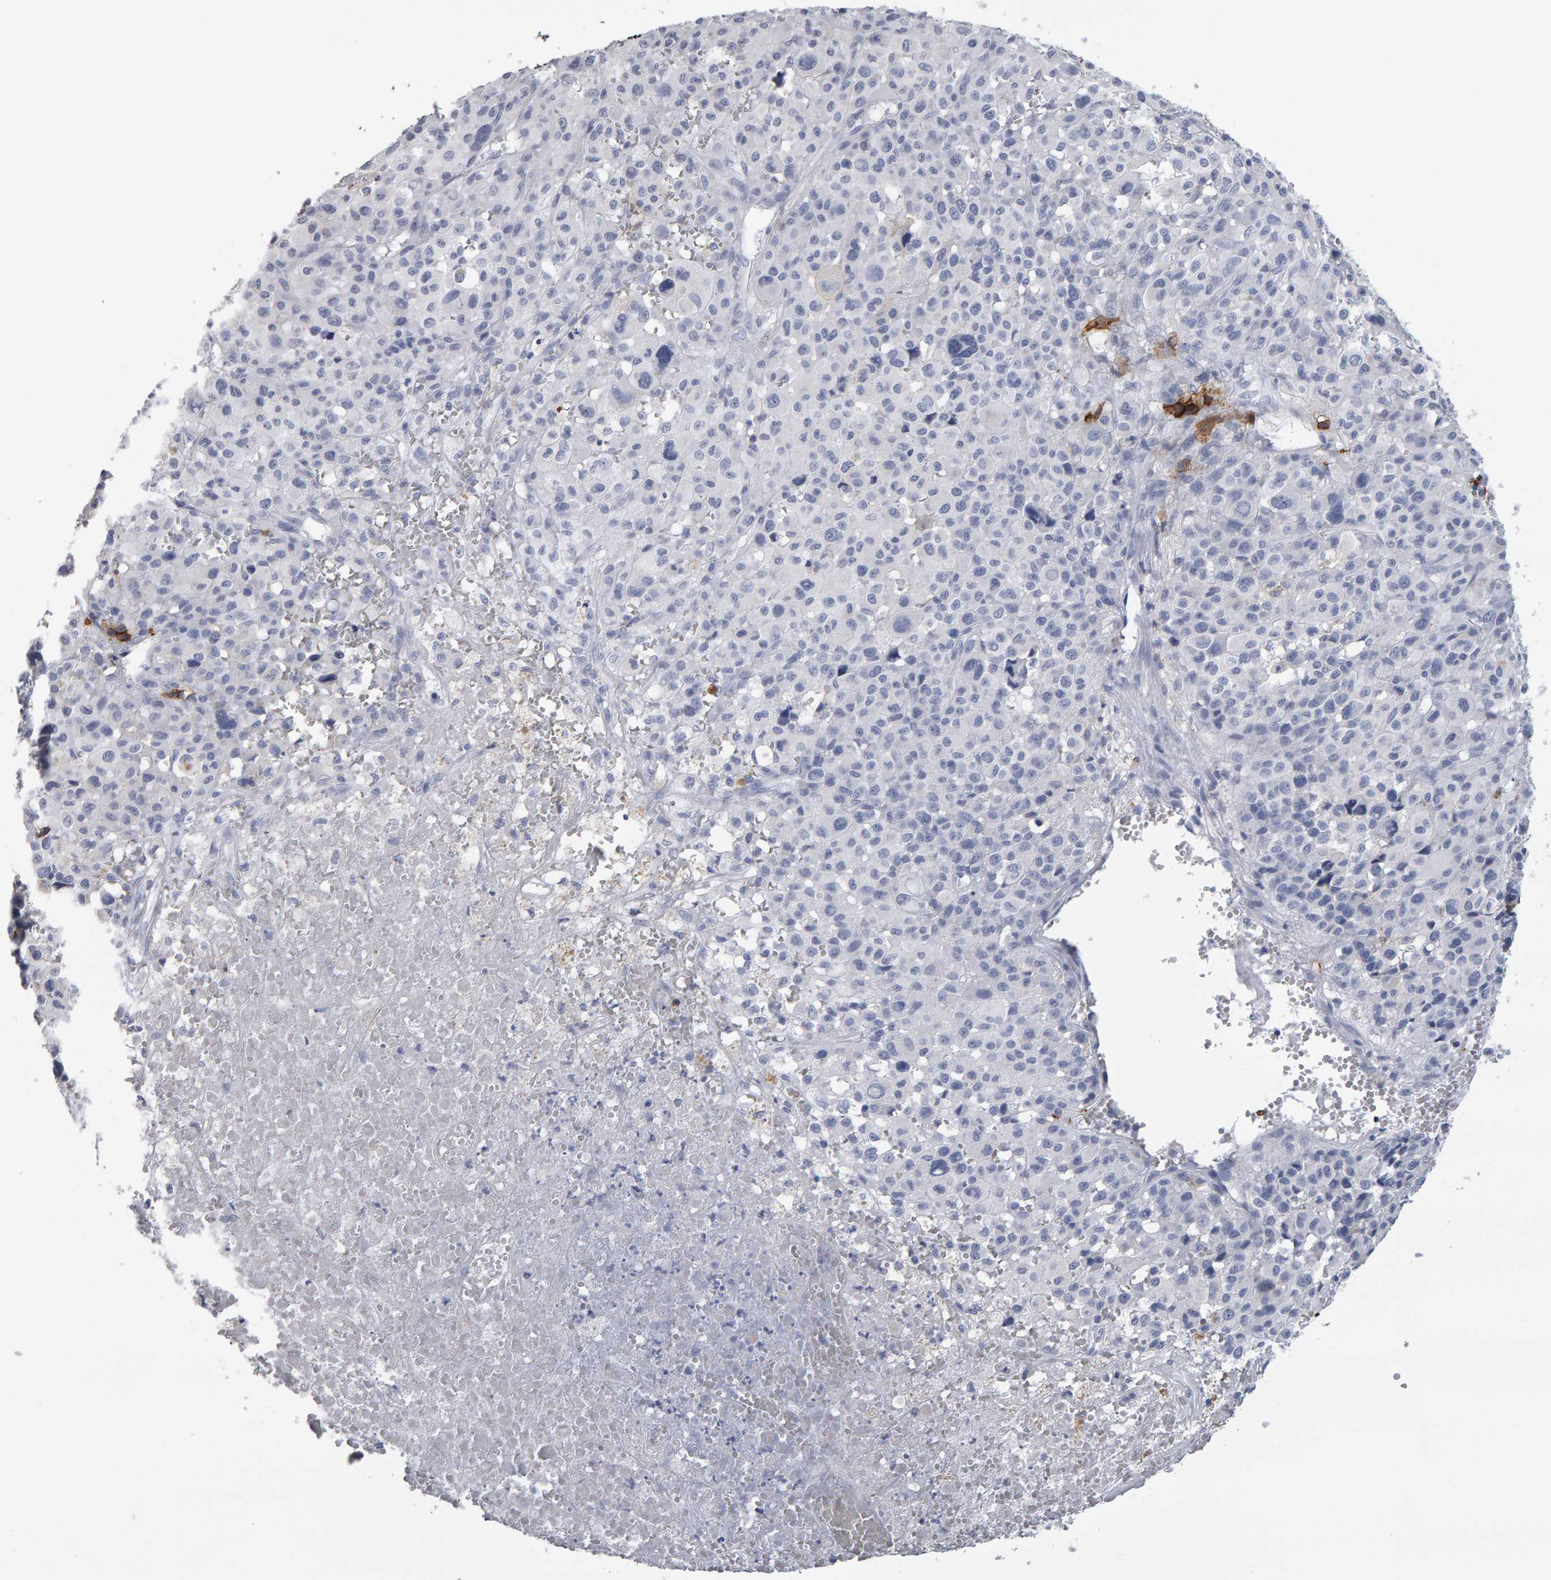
{"staining": {"intensity": "negative", "quantity": "none", "location": "none"}, "tissue": "melanoma", "cell_type": "Tumor cells", "image_type": "cancer", "snomed": [{"axis": "morphology", "description": "Malignant melanoma, Metastatic site"}, {"axis": "topography", "description": "Skin"}], "caption": "The histopathology image reveals no staining of tumor cells in malignant melanoma (metastatic site). (DAB immunohistochemistry (IHC) visualized using brightfield microscopy, high magnification).", "gene": "CD38", "patient": {"sex": "female", "age": 74}}